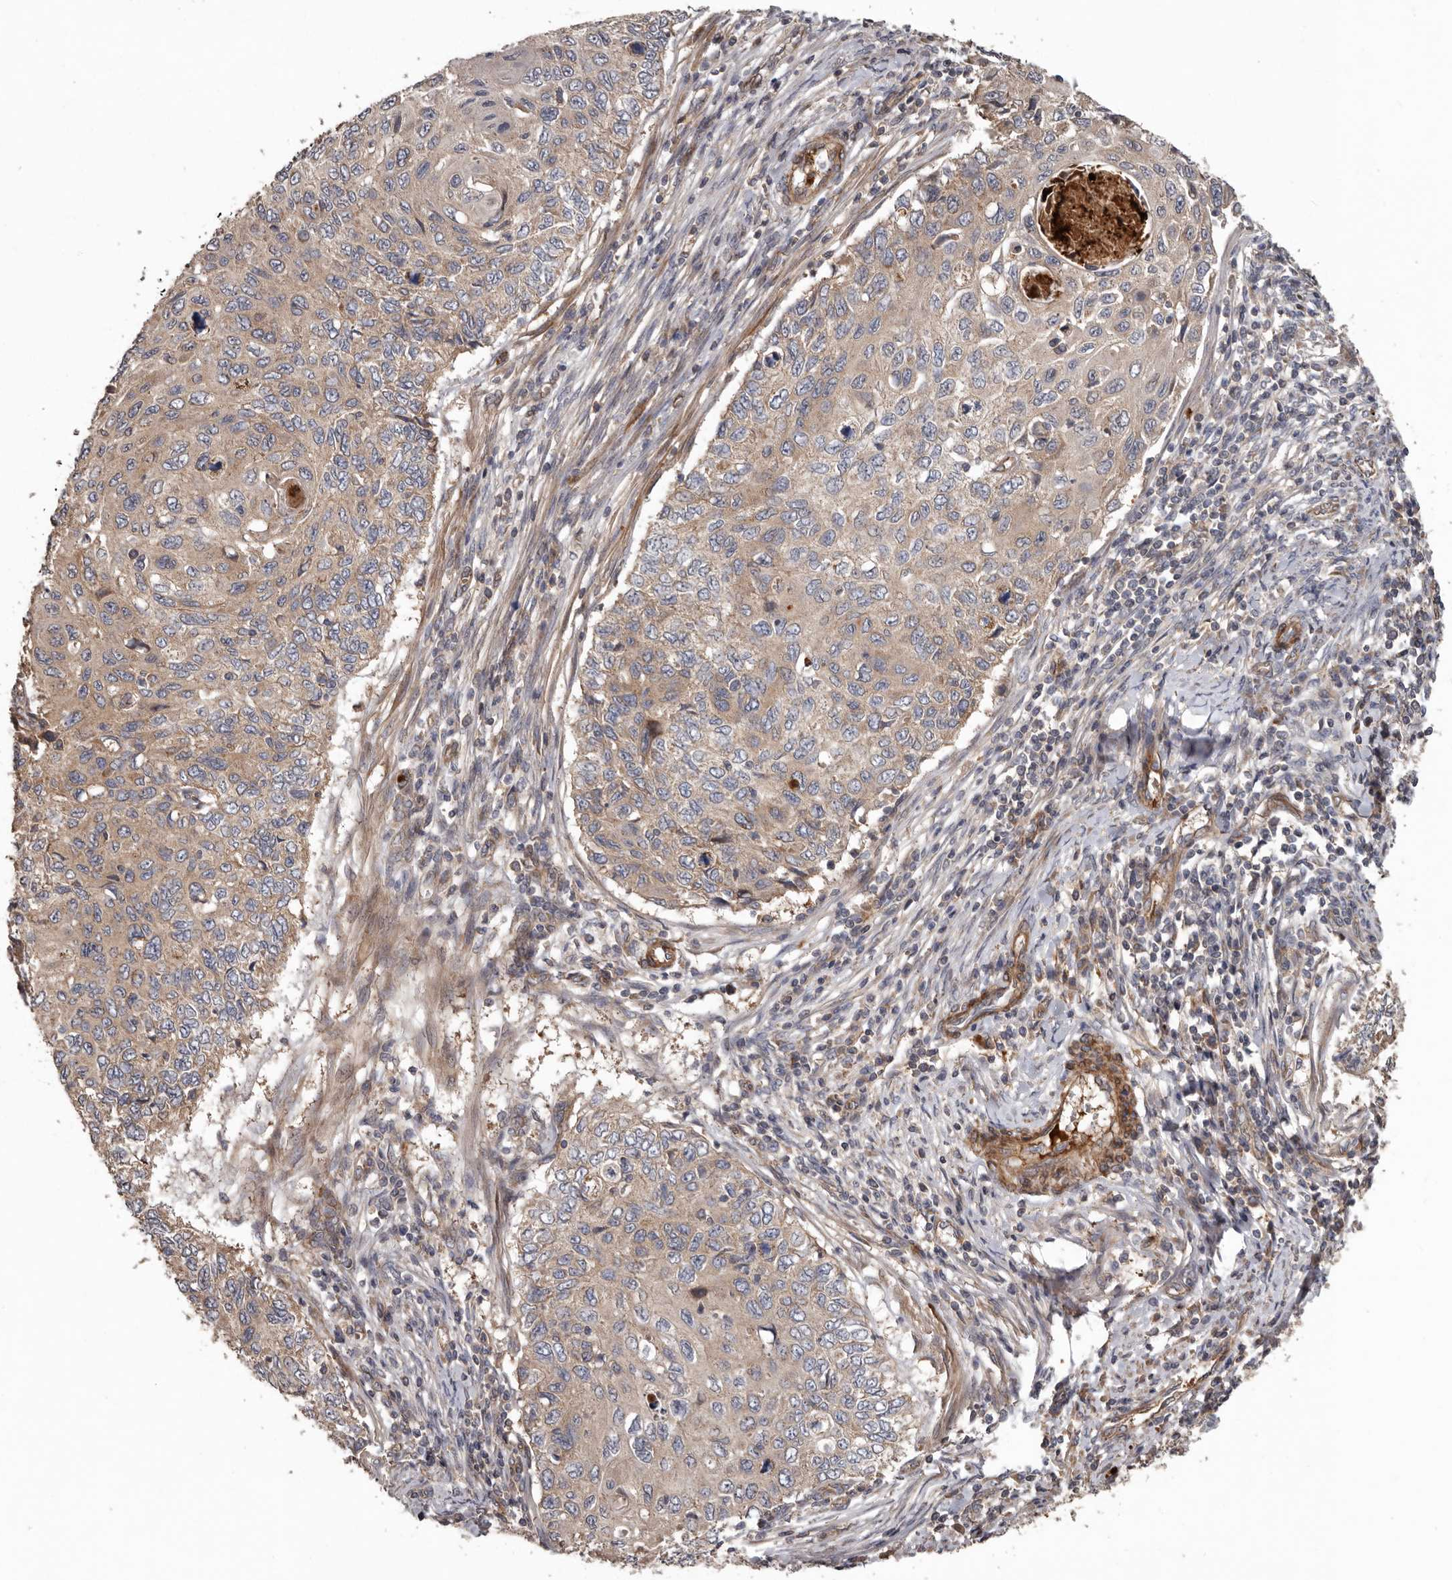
{"staining": {"intensity": "weak", "quantity": "25%-75%", "location": "cytoplasmic/membranous"}, "tissue": "cervical cancer", "cell_type": "Tumor cells", "image_type": "cancer", "snomed": [{"axis": "morphology", "description": "Squamous cell carcinoma, NOS"}, {"axis": "topography", "description": "Cervix"}], "caption": "Brown immunohistochemical staining in cervical cancer exhibits weak cytoplasmic/membranous positivity in approximately 25%-75% of tumor cells.", "gene": "ARHGEF5", "patient": {"sex": "female", "age": 70}}